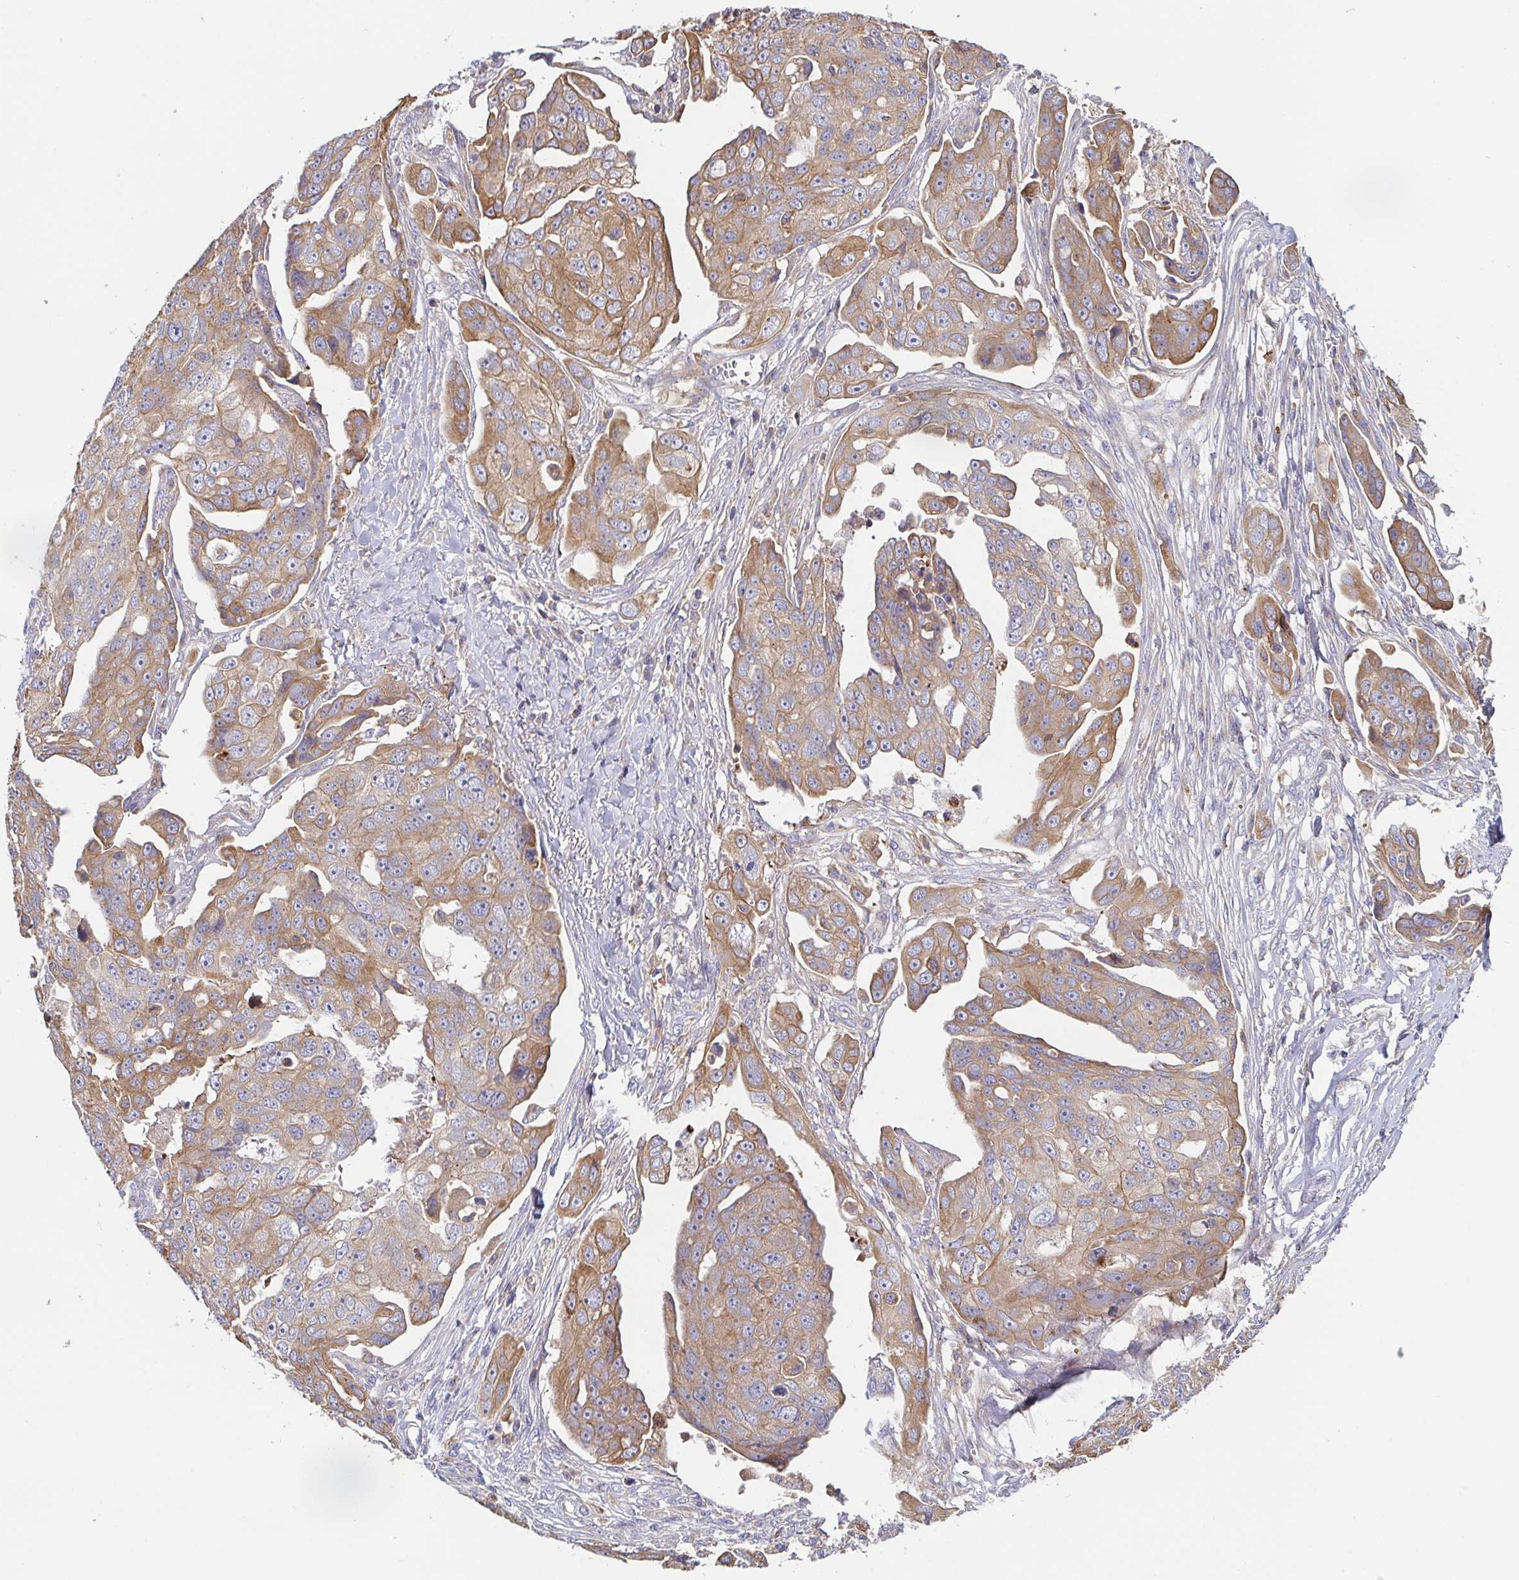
{"staining": {"intensity": "moderate", "quantity": ">75%", "location": "cytoplasmic/membranous"}, "tissue": "ovarian cancer", "cell_type": "Tumor cells", "image_type": "cancer", "snomed": [{"axis": "morphology", "description": "Carcinoma, endometroid"}, {"axis": "topography", "description": "Ovary"}], "caption": "Immunohistochemistry image of human endometroid carcinoma (ovarian) stained for a protein (brown), which exhibits medium levels of moderate cytoplasmic/membranous staining in about >75% of tumor cells.", "gene": "TUFT1", "patient": {"sex": "female", "age": 70}}